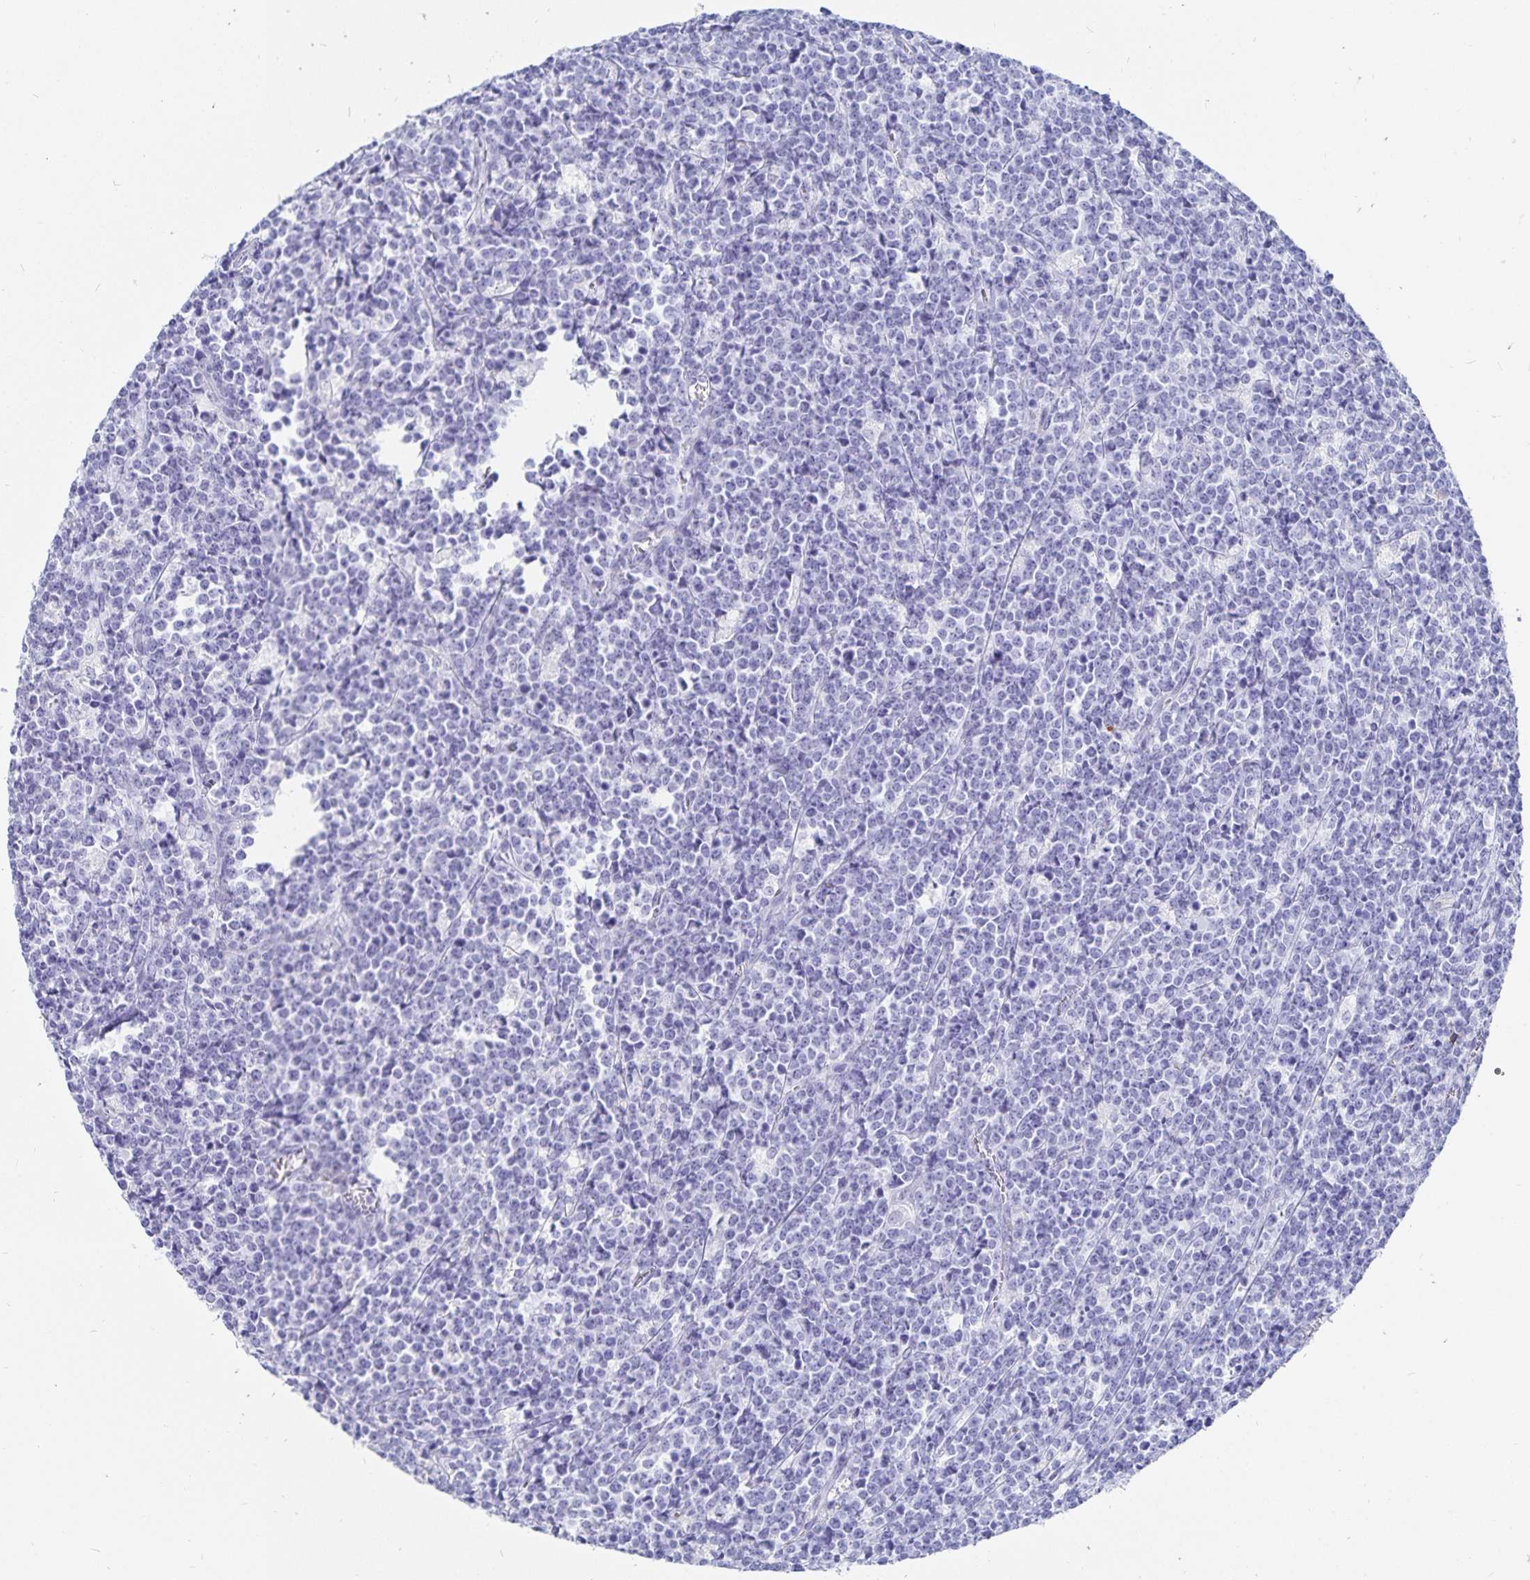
{"staining": {"intensity": "negative", "quantity": "none", "location": "none"}, "tissue": "lymphoma", "cell_type": "Tumor cells", "image_type": "cancer", "snomed": [{"axis": "morphology", "description": "Malignant lymphoma, non-Hodgkin's type, High grade"}, {"axis": "topography", "description": "Small intestine"}], "caption": "High power microscopy photomicrograph of an immunohistochemistry image of high-grade malignant lymphoma, non-Hodgkin's type, revealing no significant staining in tumor cells.", "gene": "INSL5", "patient": {"sex": "female", "age": 56}}